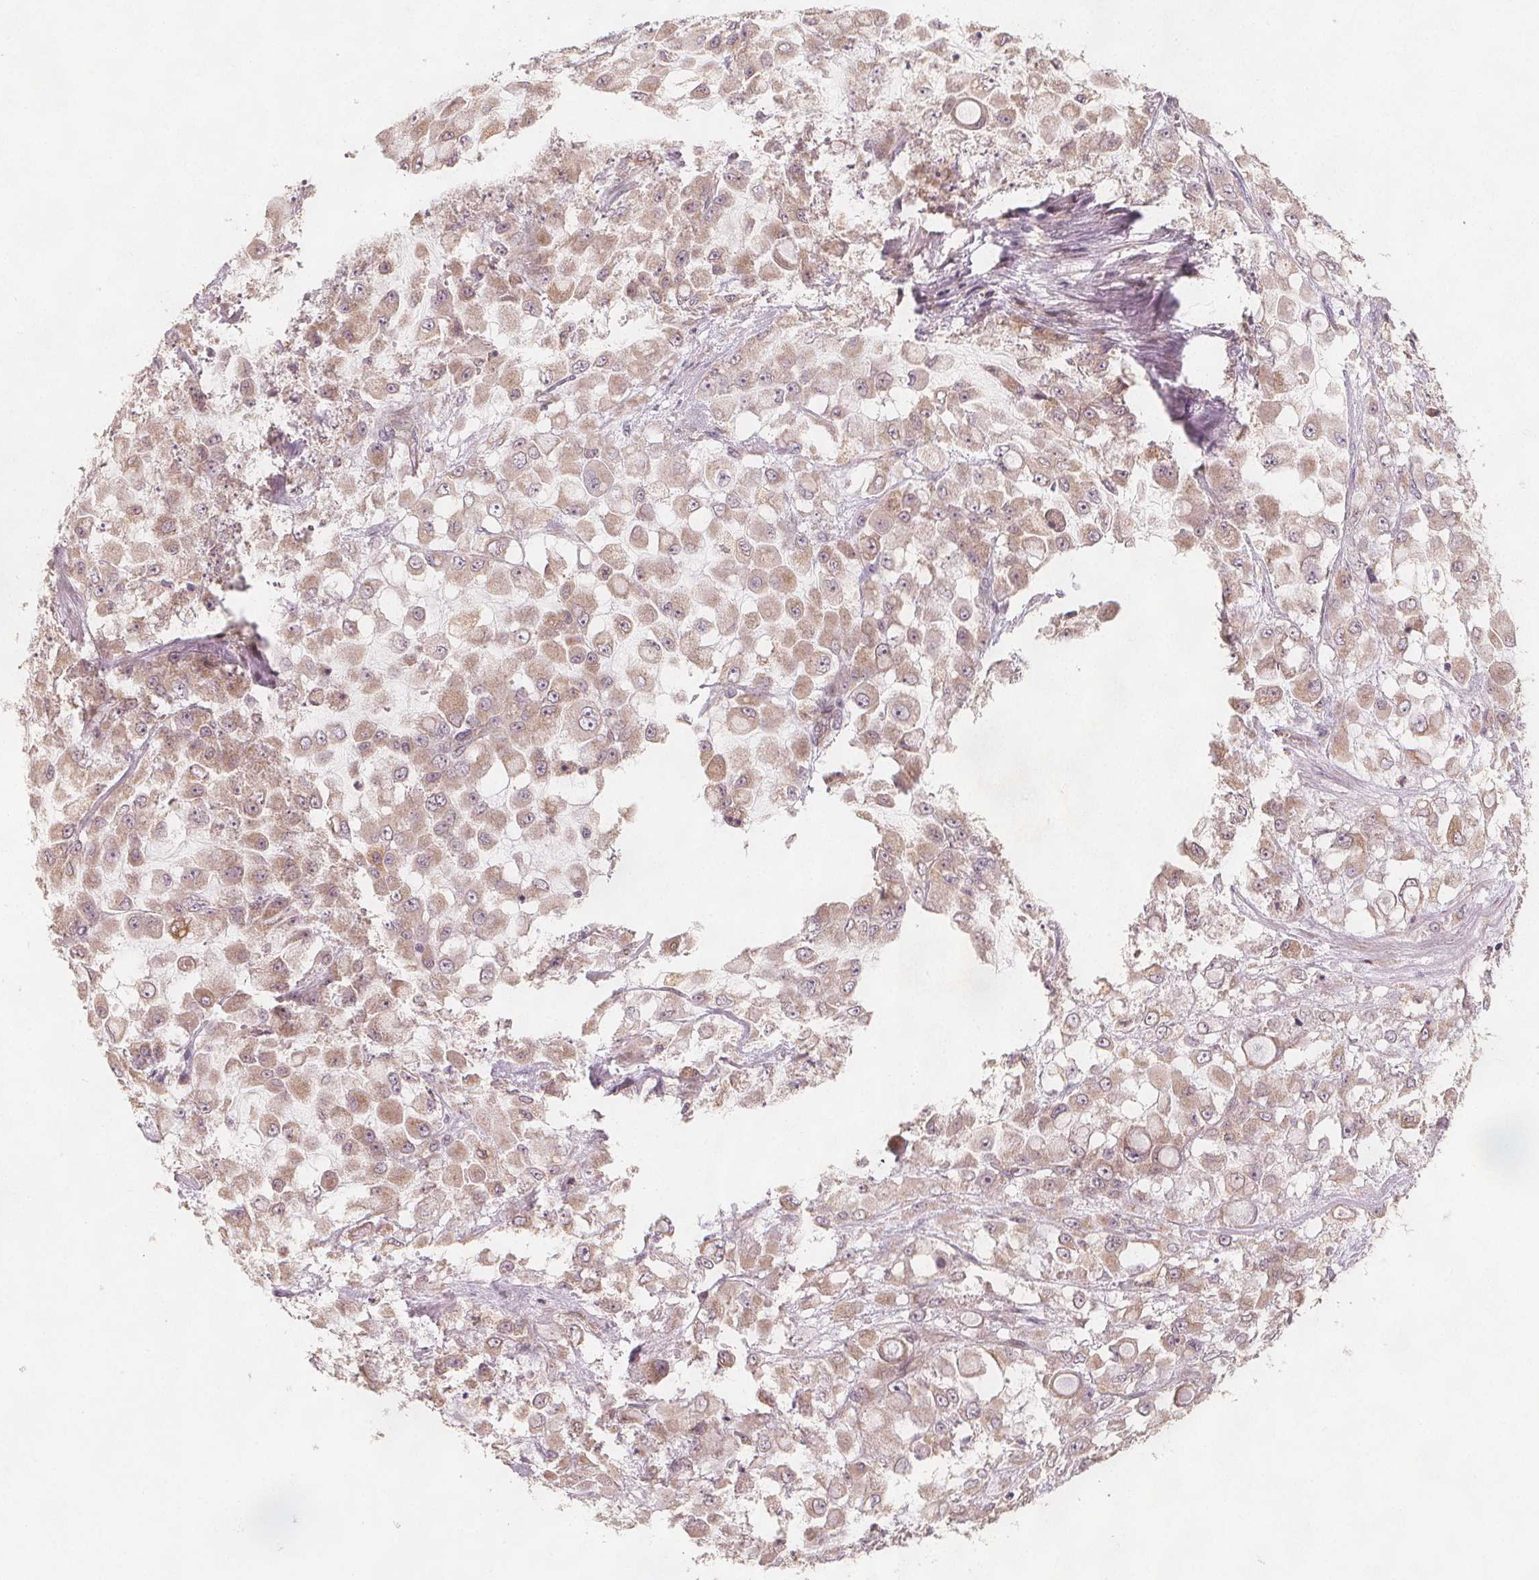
{"staining": {"intensity": "weak", "quantity": ">75%", "location": "cytoplasmic/membranous"}, "tissue": "stomach cancer", "cell_type": "Tumor cells", "image_type": "cancer", "snomed": [{"axis": "morphology", "description": "Adenocarcinoma, NOS"}, {"axis": "topography", "description": "Stomach"}], "caption": "Protein expression analysis of human stomach adenocarcinoma reveals weak cytoplasmic/membranous positivity in about >75% of tumor cells. The staining is performed using DAB brown chromogen to label protein expression. The nuclei are counter-stained blue using hematoxylin.", "gene": "NCSTN", "patient": {"sex": "female", "age": 76}}